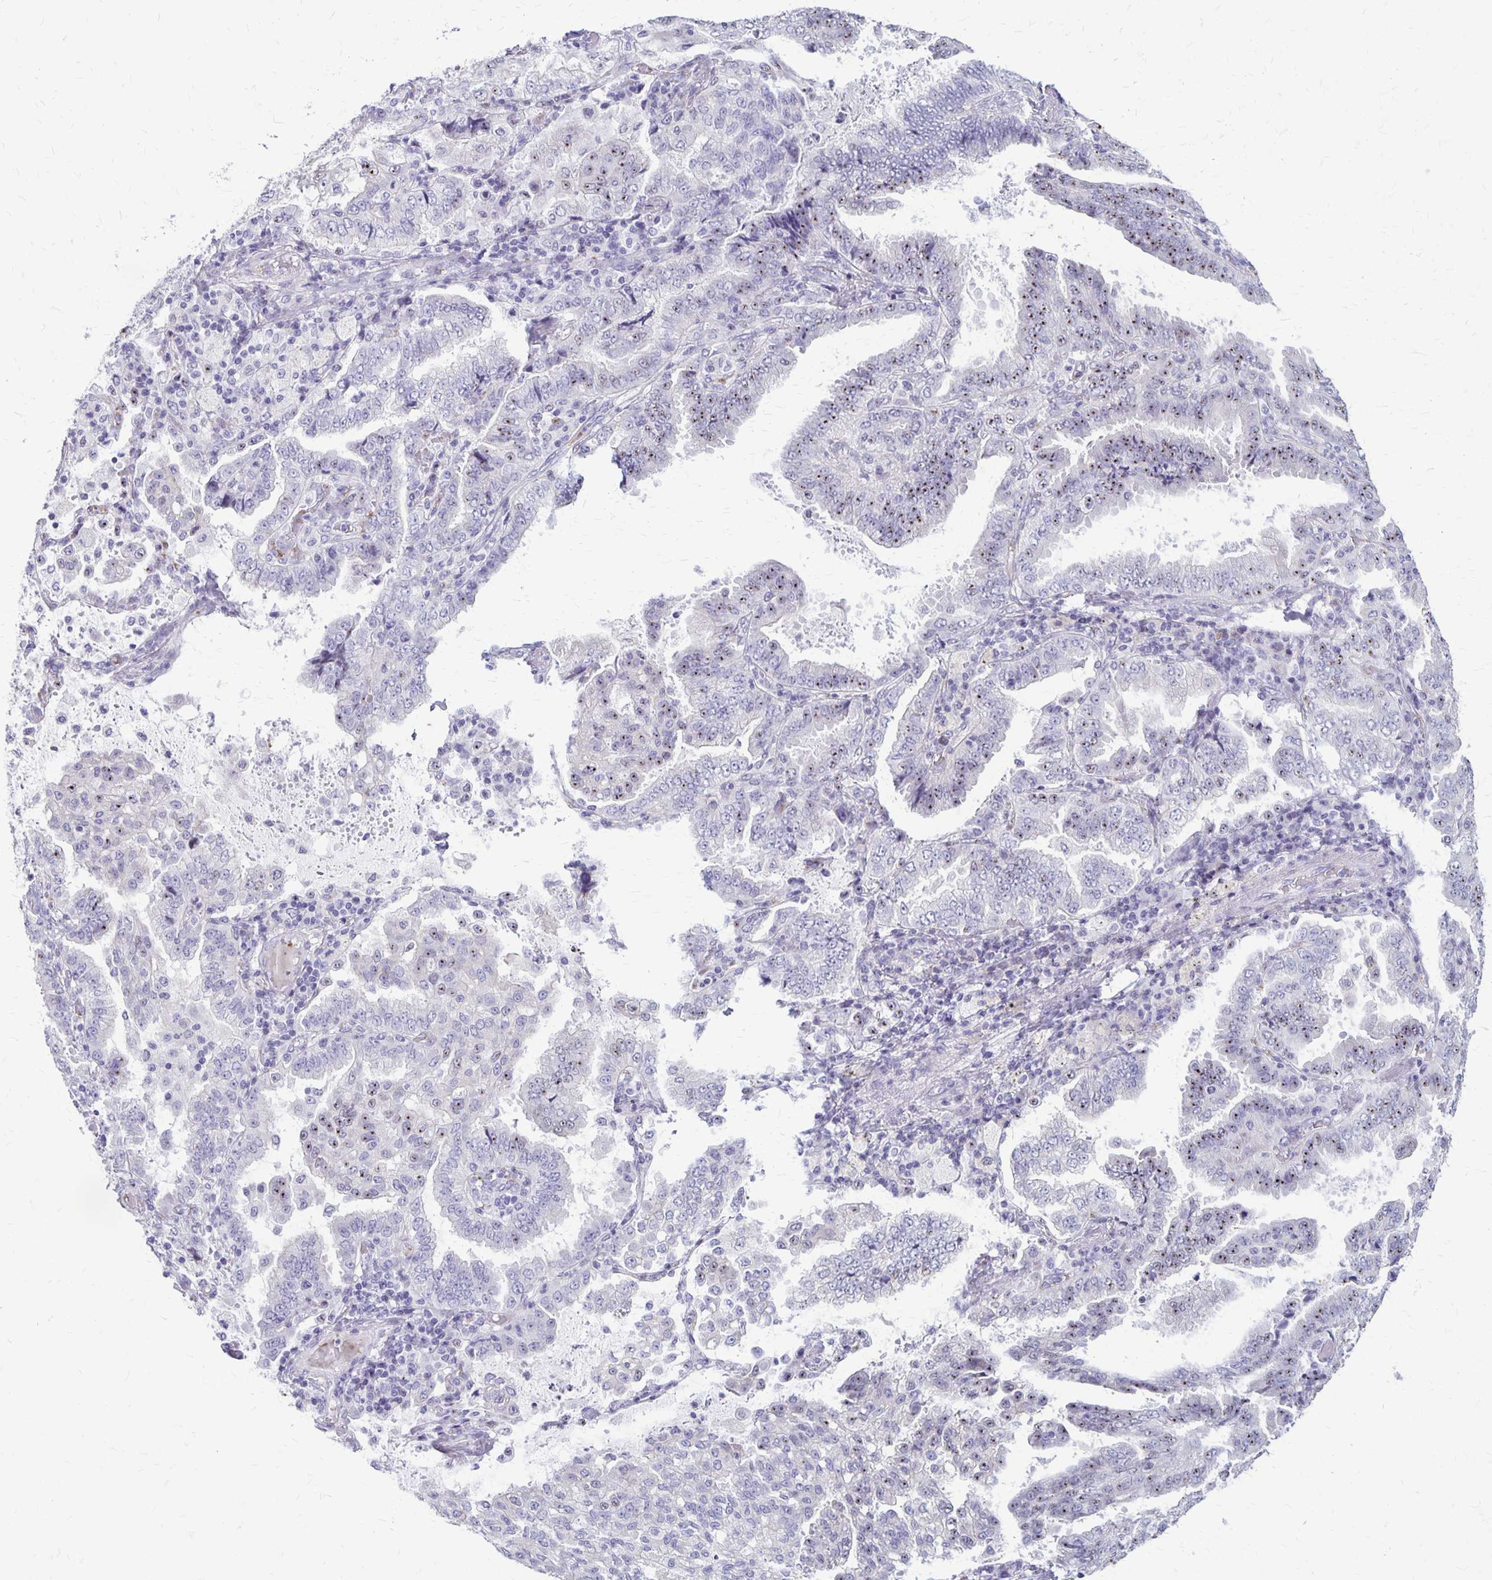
{"staining": {"intensity": "moderate", "quantity": "25%-75%", "location": "nuclear"}, "tissue": "lung cancer", "cell_type": "Tumor cells", "image_type": "cancer", "snomed": [{"axis": "morphology", "description": "Aneuploidy"}, {"axis": "morphology", "description": "Adenocarcinoma, NOS"}, {"axis": "morphology", "description": "Adenocarcinoma, metastatic, NOS"}, {"axis": "topography", "description": "Lymph node"}, {"axis": "topography", "description": "Lung"}], "caption": "The immunohistochemical stain labels moderate nuclear staining in tumor cells of lung cancer tissue. Nuclei are stained in blue.", "gene": "GP9", "patient": {"sex": "female", "age": 48}}